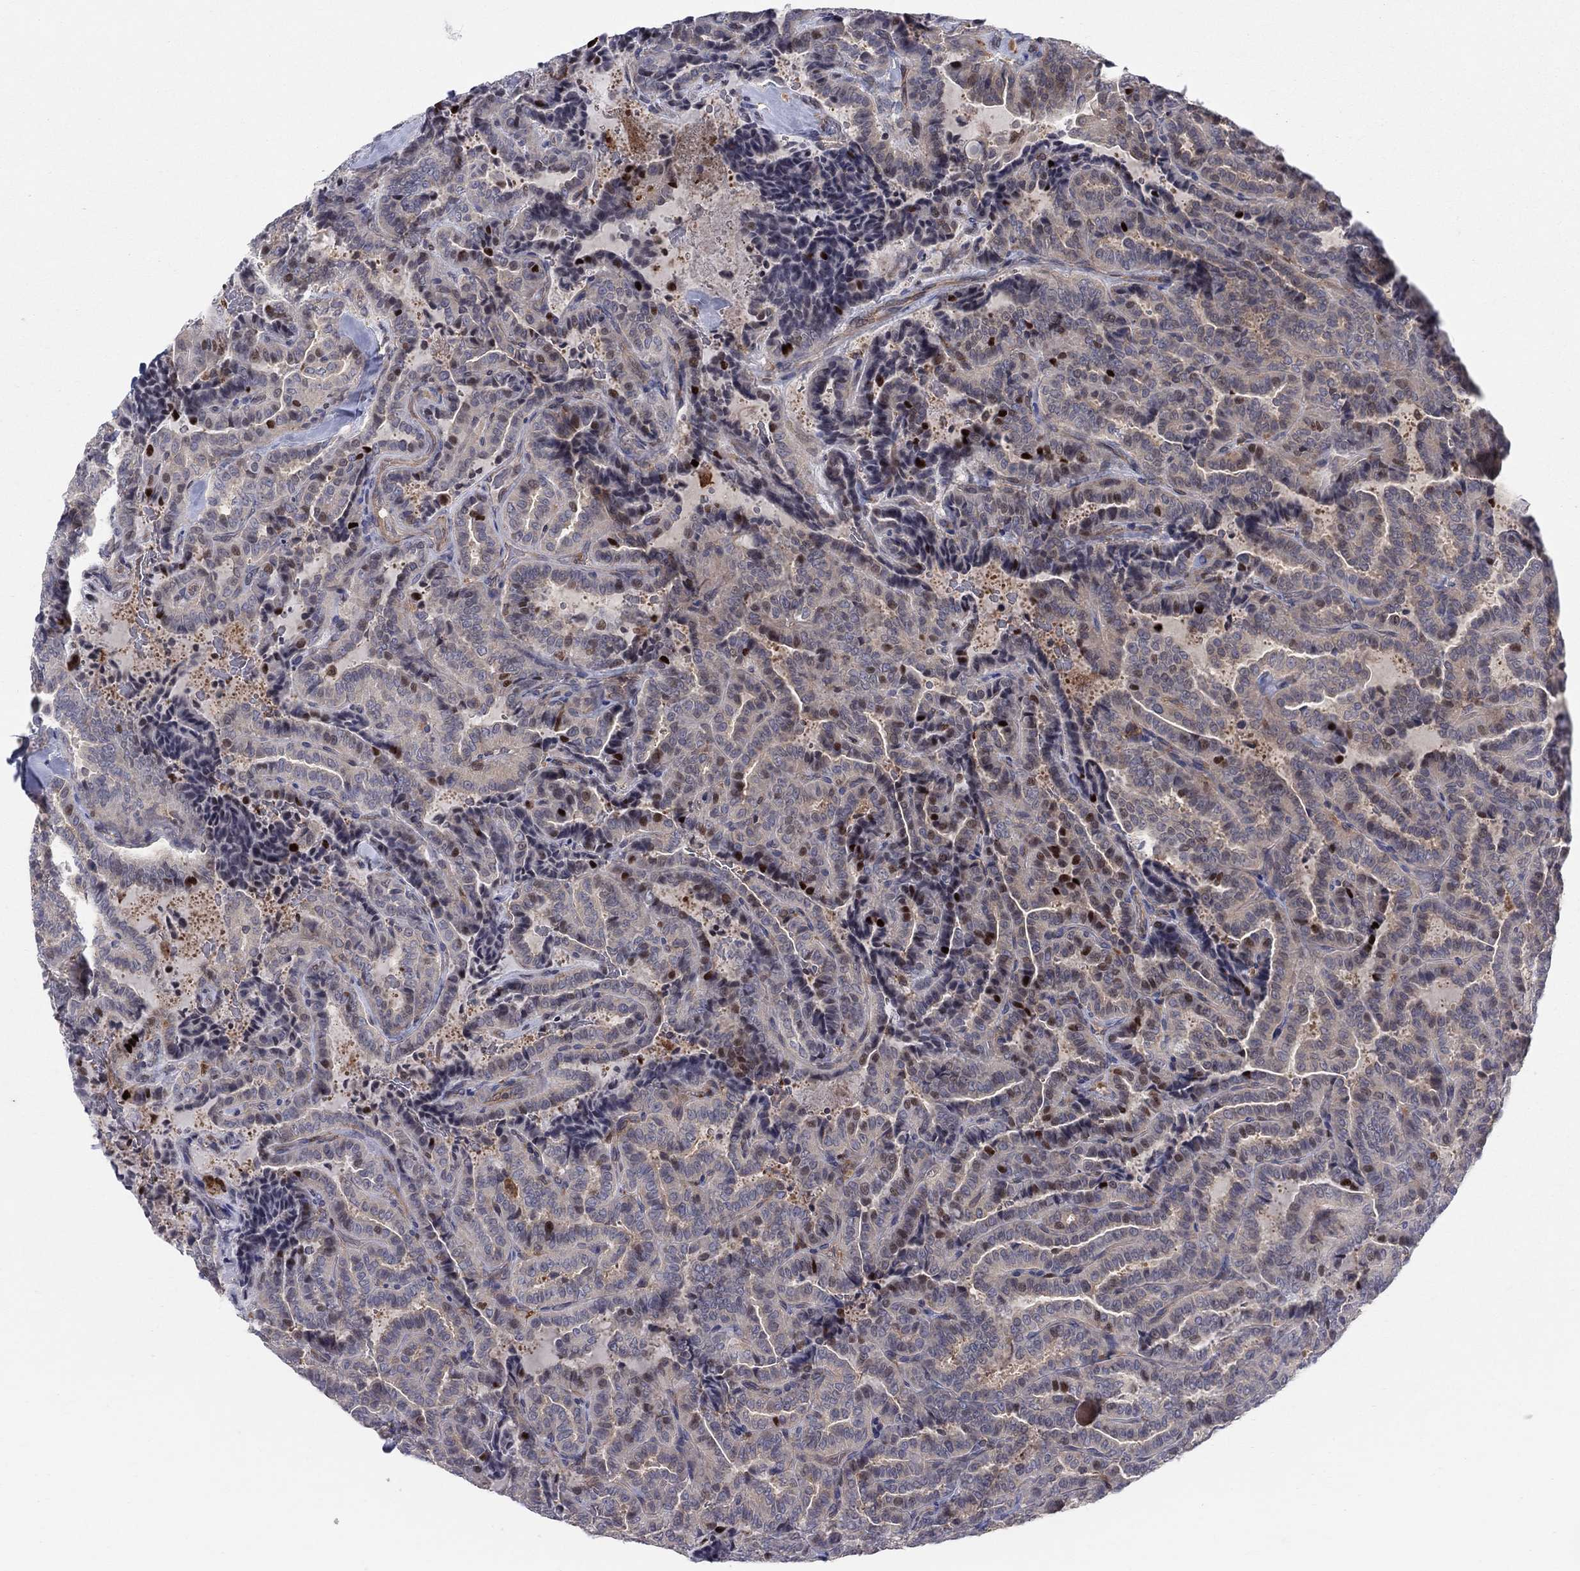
{"staining": {"intensity": "moderate", "quantity": "<25%", "location": "nuclear"}, "tissue": "thyroid cancer", "cell_type": "Tumor cells", "image_type": "cancer", "snomed": [{"axis": "morphology", "description": "Papillary adenocarcinoma, NOS"}, {"axis": "topography", "description": "Thyroid gland"}], "caption": "Immunohistochemical staining of papillary adenocarcinoma (thyroid) shows low levels of moderate nuclear protein staining in approximately <25% of tumor cells. (IHC, brightfield microscopy, high magnification).", "gene": "ZNHIT3", "patient": {"sex": "female", "age": 39}}